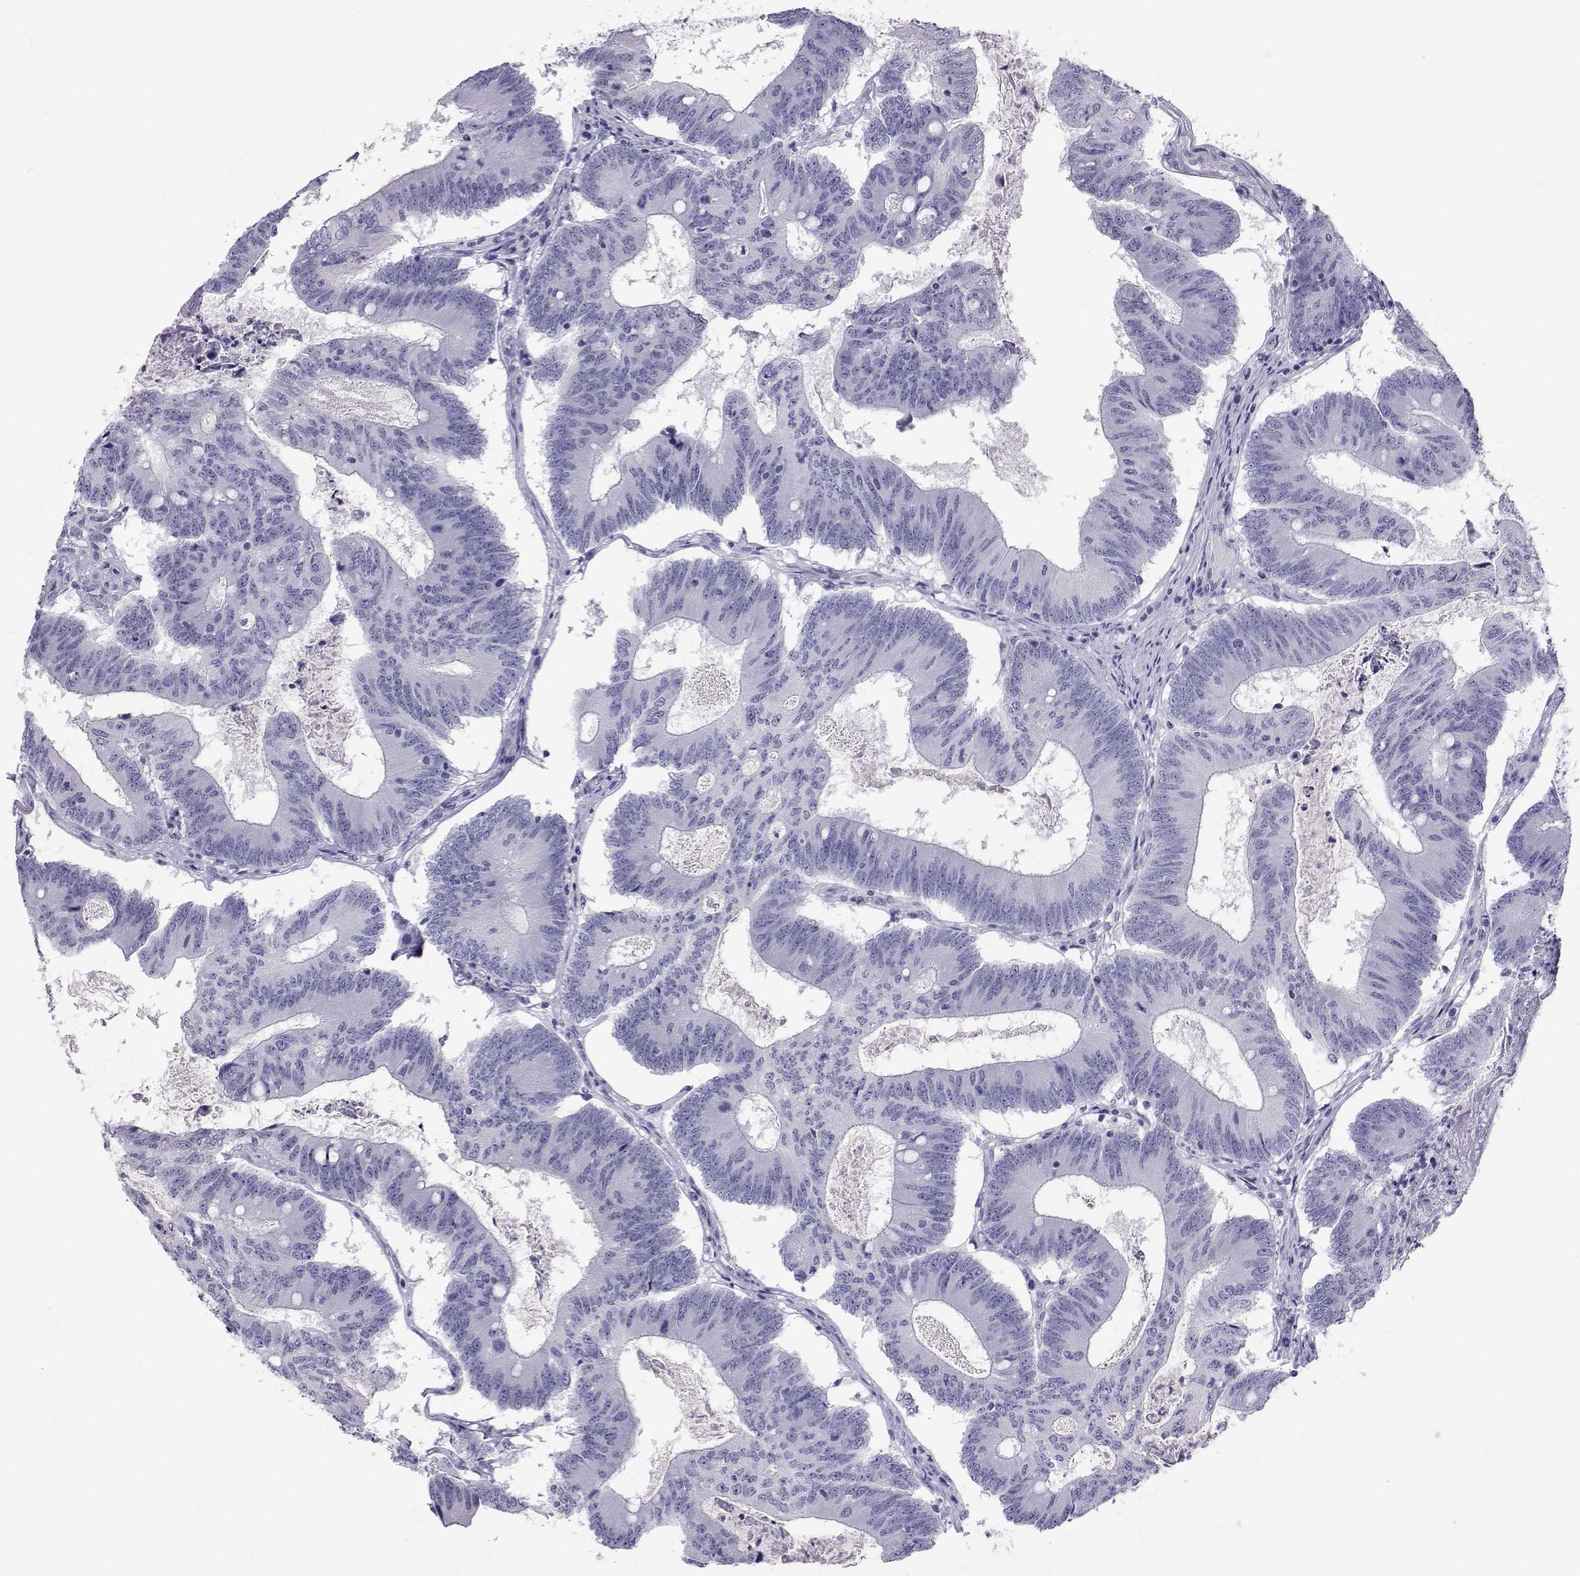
{"staining": {"intensity": "negative", "quantity": "none", "location": "none"}, "tissue": "colorectal cancer", "cell_type": "Tumor cells", "image_type": "cancer", "snomed": [{"axis": "morphology", "description": "Adenocarcinoma, NOS"}, {"axis": "topography", "description": "Colon"}], "caption": "Immunohistochemistry of human colorectal cancer exhibits no expression in tumor cells.", "gene": "PLIN4", "patient": {"sex": "female", "age": 70}}